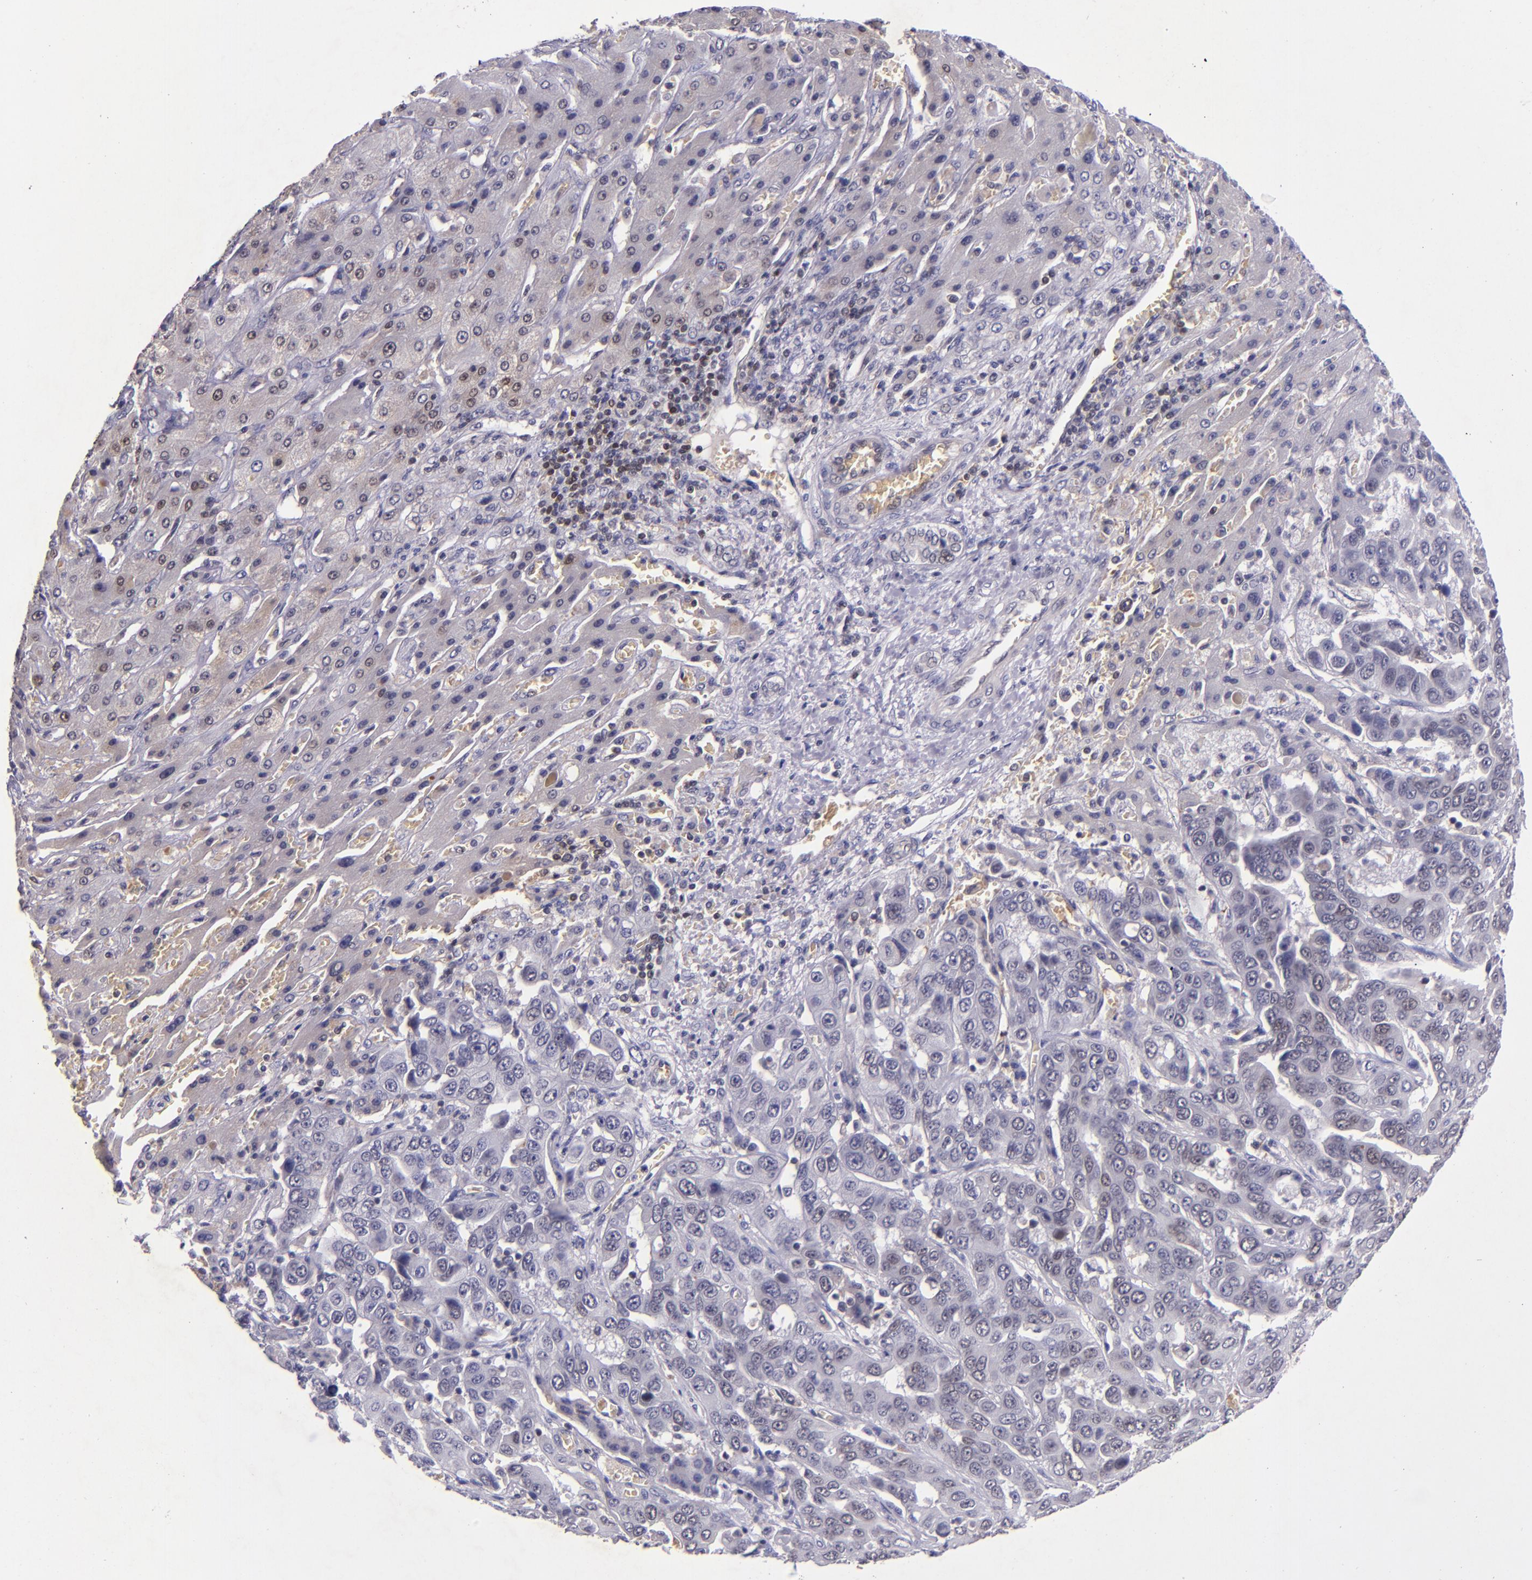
{"staining": {"intensity": "negative", "quantity": "none", "location": "none"}, "tissue": "liver cancer", "cell_type": "Tumor cells", "image_type": "cancer", "snomed": [{"axis": "morphology", "description": "Cholangiocarcinoma"}, {"axis": "topography", "description": "Liver"}], "caption": "This micrograph is of liver cholangiocarcinoma stained with immunohistochemistry to label a protein in brown with the nuclei are counter-stained blue. There is no expression in tumor cells.", "gene": "MGMT", "patient": {"sex": "female", "age": 52}}